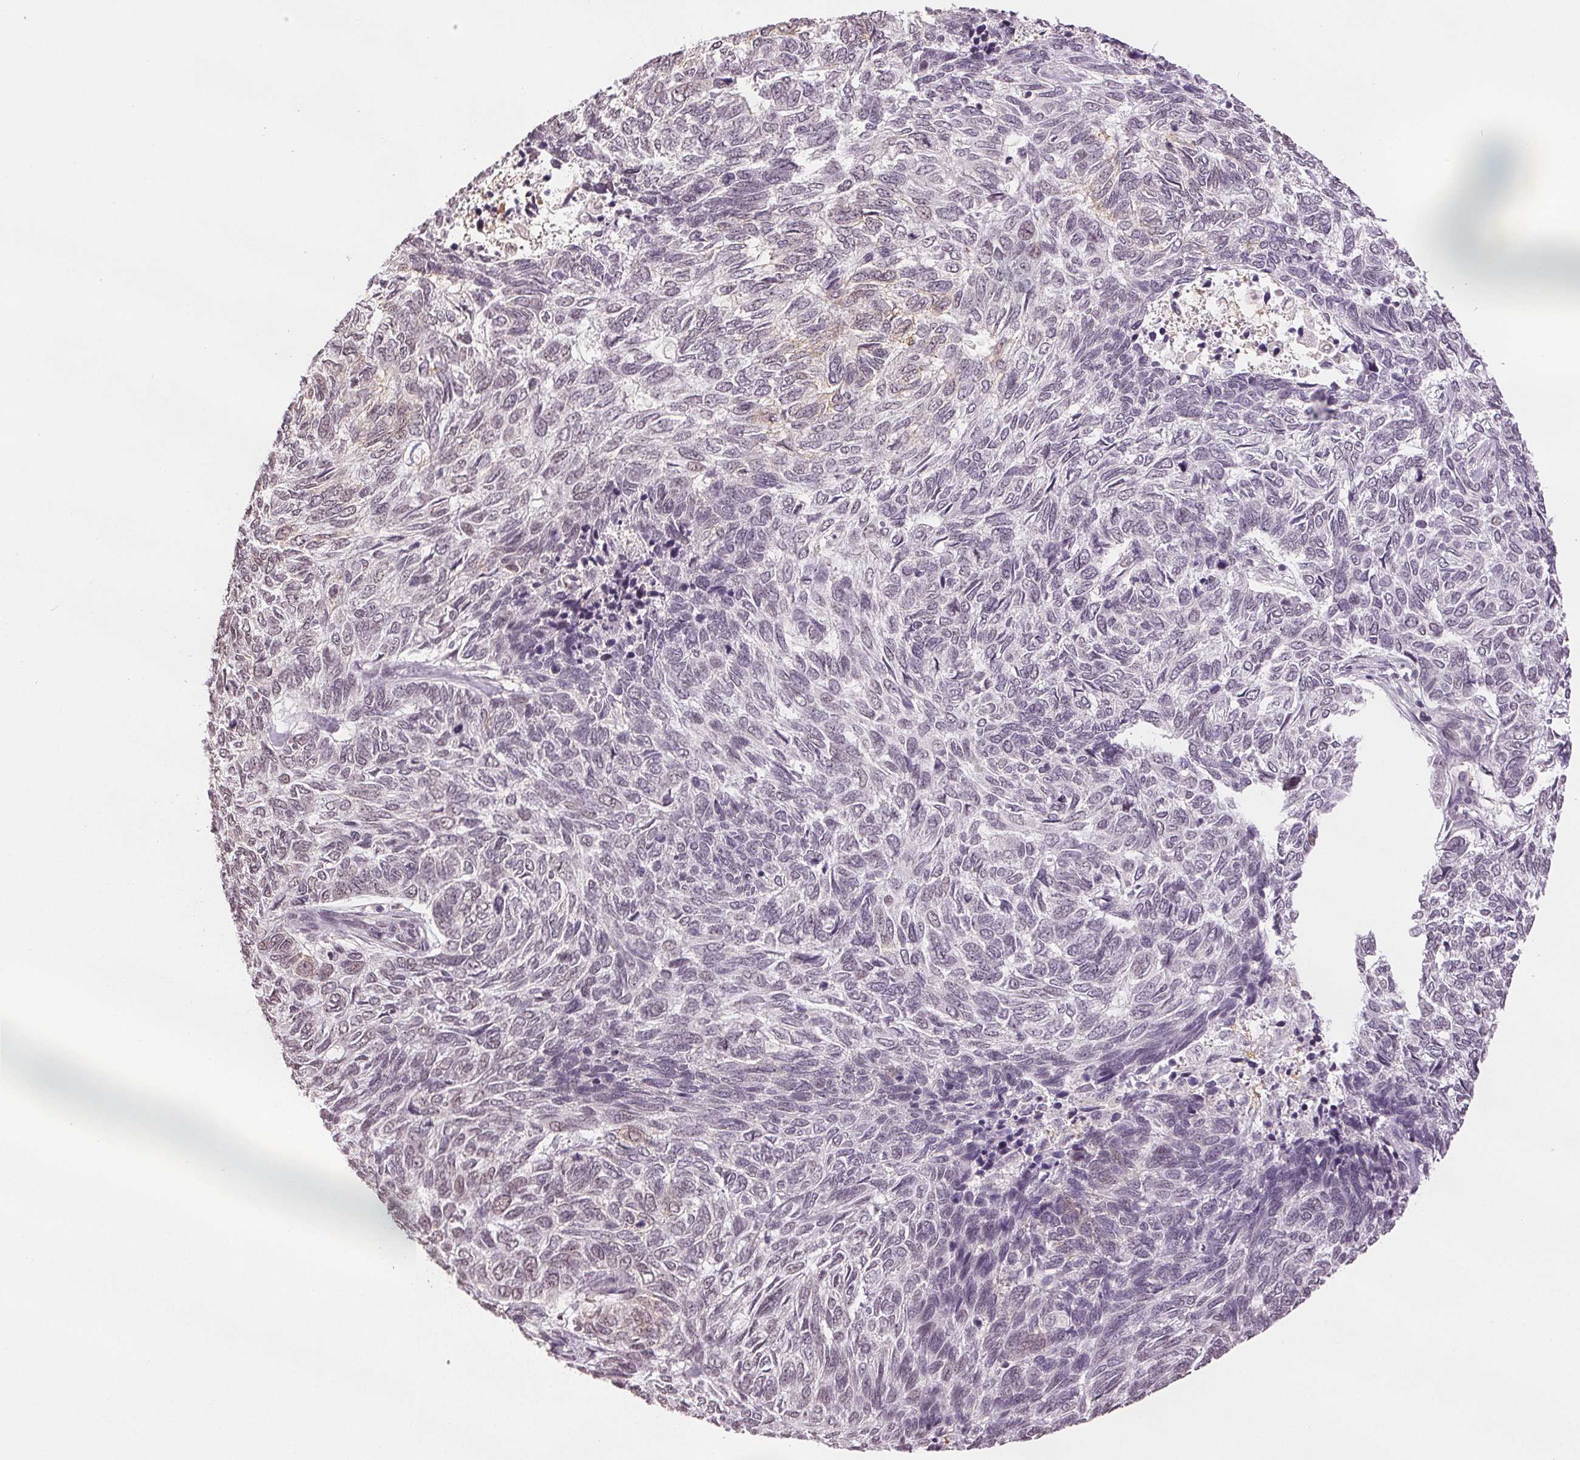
{"staining": {"intensity": "negative", "quantity": "none", "location": "none"}, "tissue": "skin cancer", "cell_type": "Tumor cells", "image_type": "cancer", "snomed": [{"axis": "morphology", "description": "Basal cell carcinoma"}, {"axis": "topography", "description": "Skin"}], "caption": "Tumor cells show no significant protein expression in skin cancer. (DAB (3,3'-diaminobenzidine) immunohistochemistry visualized using brightfield microscopy, high magnification).", "gene": "PLCB1", "patient": {"sex": "female", "age": 65}}